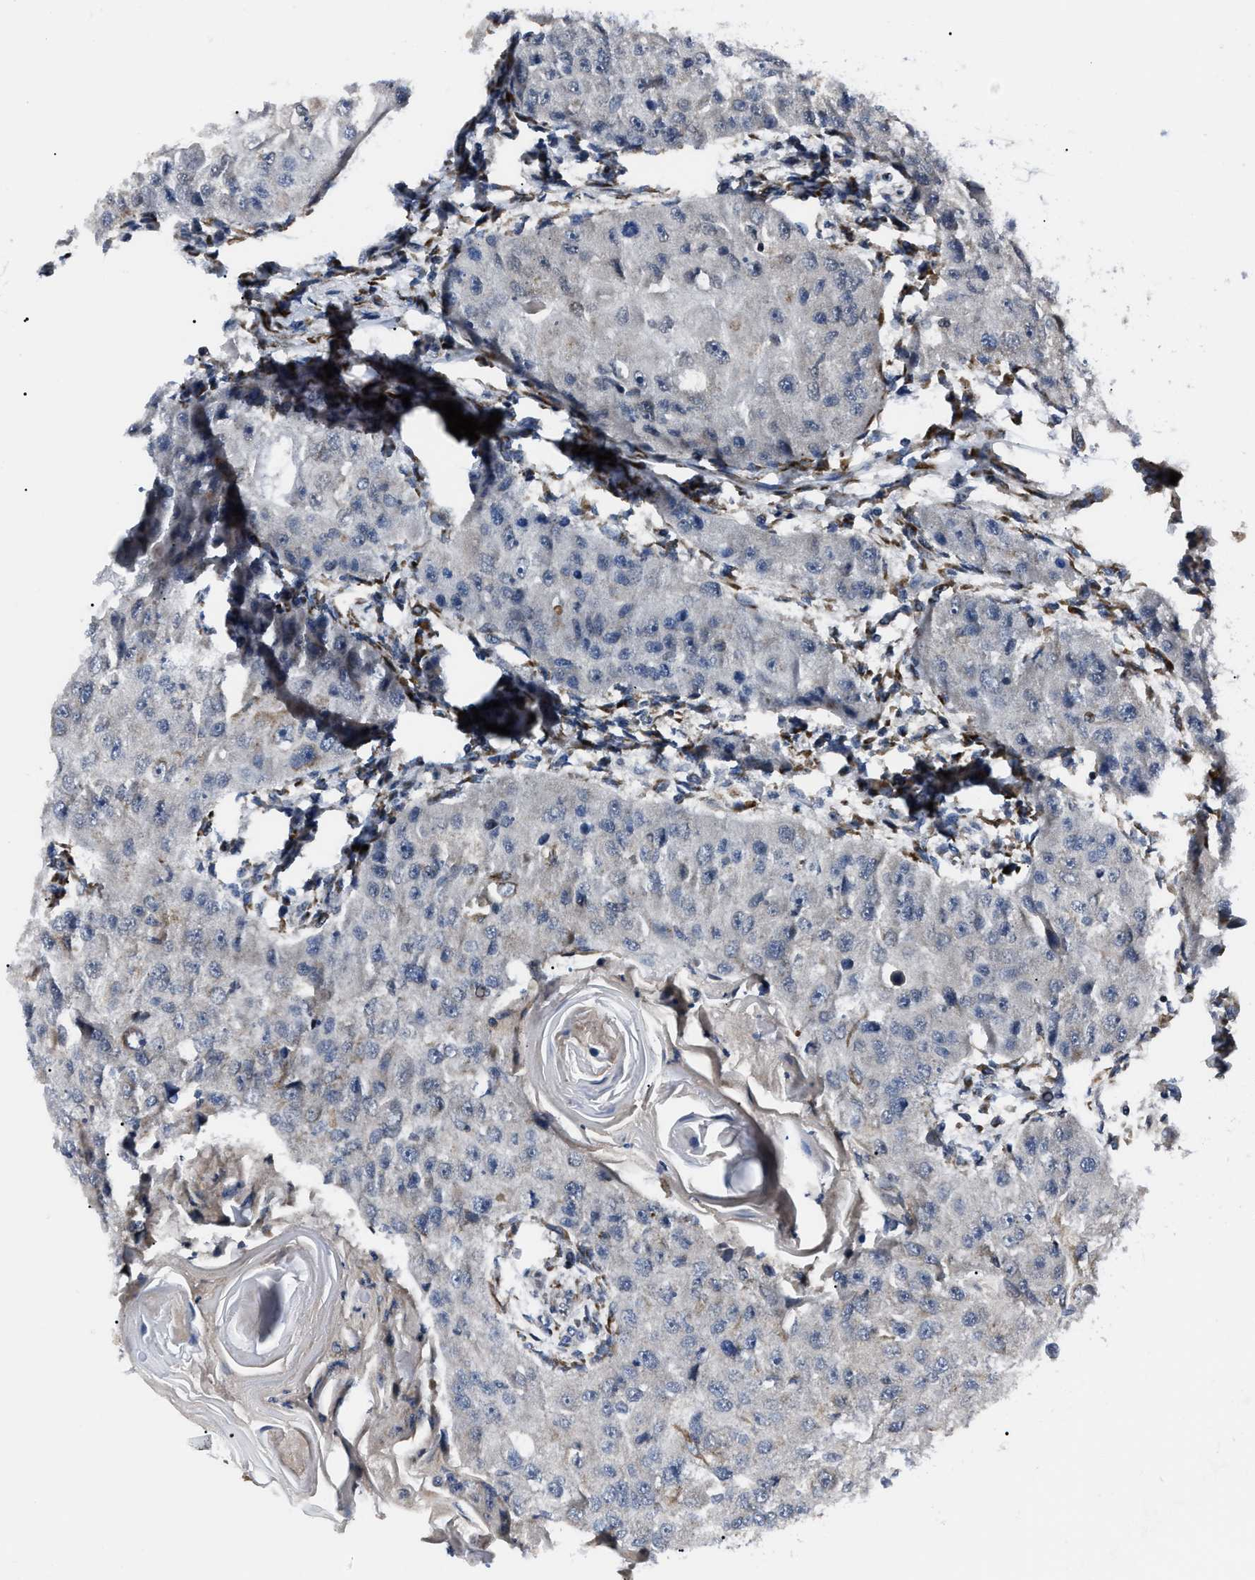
{"staining": {"intensity": "negative", "quantity": "none", "location": "none"}, "tissue": "head and neck cancer", "cell_type": "Tumor cells", "image_type": "cancer", "snomed": [{"axis": "morphology", "description": "Normal tissue, NOS"}, {"axis": "morphology", "description": "Squamous cell carcinoma, NOS"}, {"axis": "topography", "description": "Skeletal muscle"}, {"axis": "topography", "description": "Head-Neck"}], "caption": "Image shows no significant protein positivity in tumor cells of head and neck squamous cell carcinoma.", "gene": "LRRC14", "patient": {"sex": "male", "age": 51}}